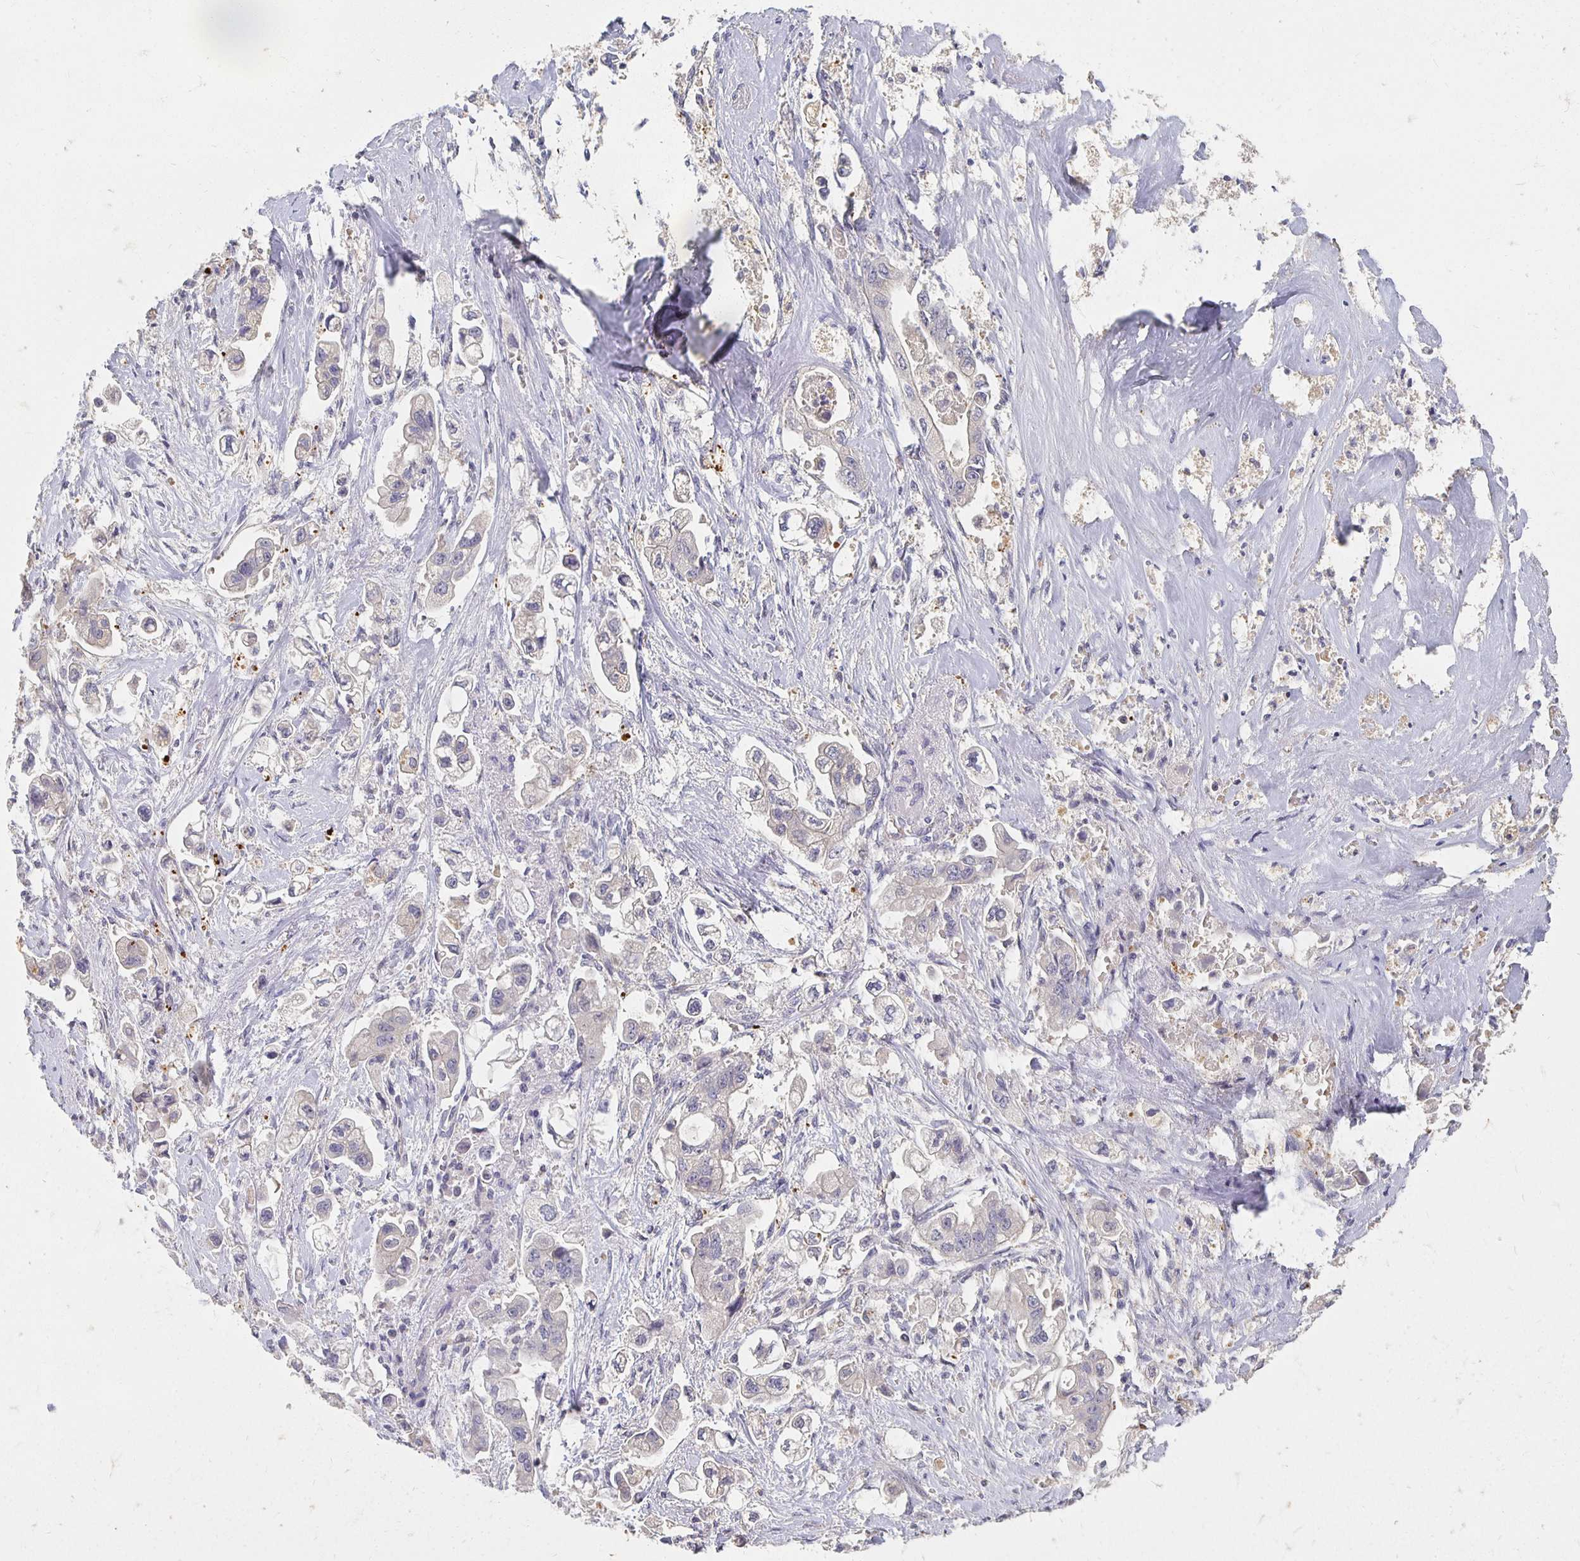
{"staining": {"intensity": "moderate", "quantity": "<25%", "location": "cytoplasmic/membranous"}, "tissue": "stomach cancer", "cell_type": "Tumor cells", "image_type": "cancer", "snomed": [{"axis": "morphology", "description": "Adenocarcinoma, NOS"}, {"axis": "topography", "description": "Stomach"}], "caption": "Adenocarcinoma (stomach) was stained to show a protein in brown. There is low levels of moderate cytoplasmic/membranous expression in about <25% of tumor cells.", "gene": "FKRP", "patient": {"sex": "male", "age": 62}}